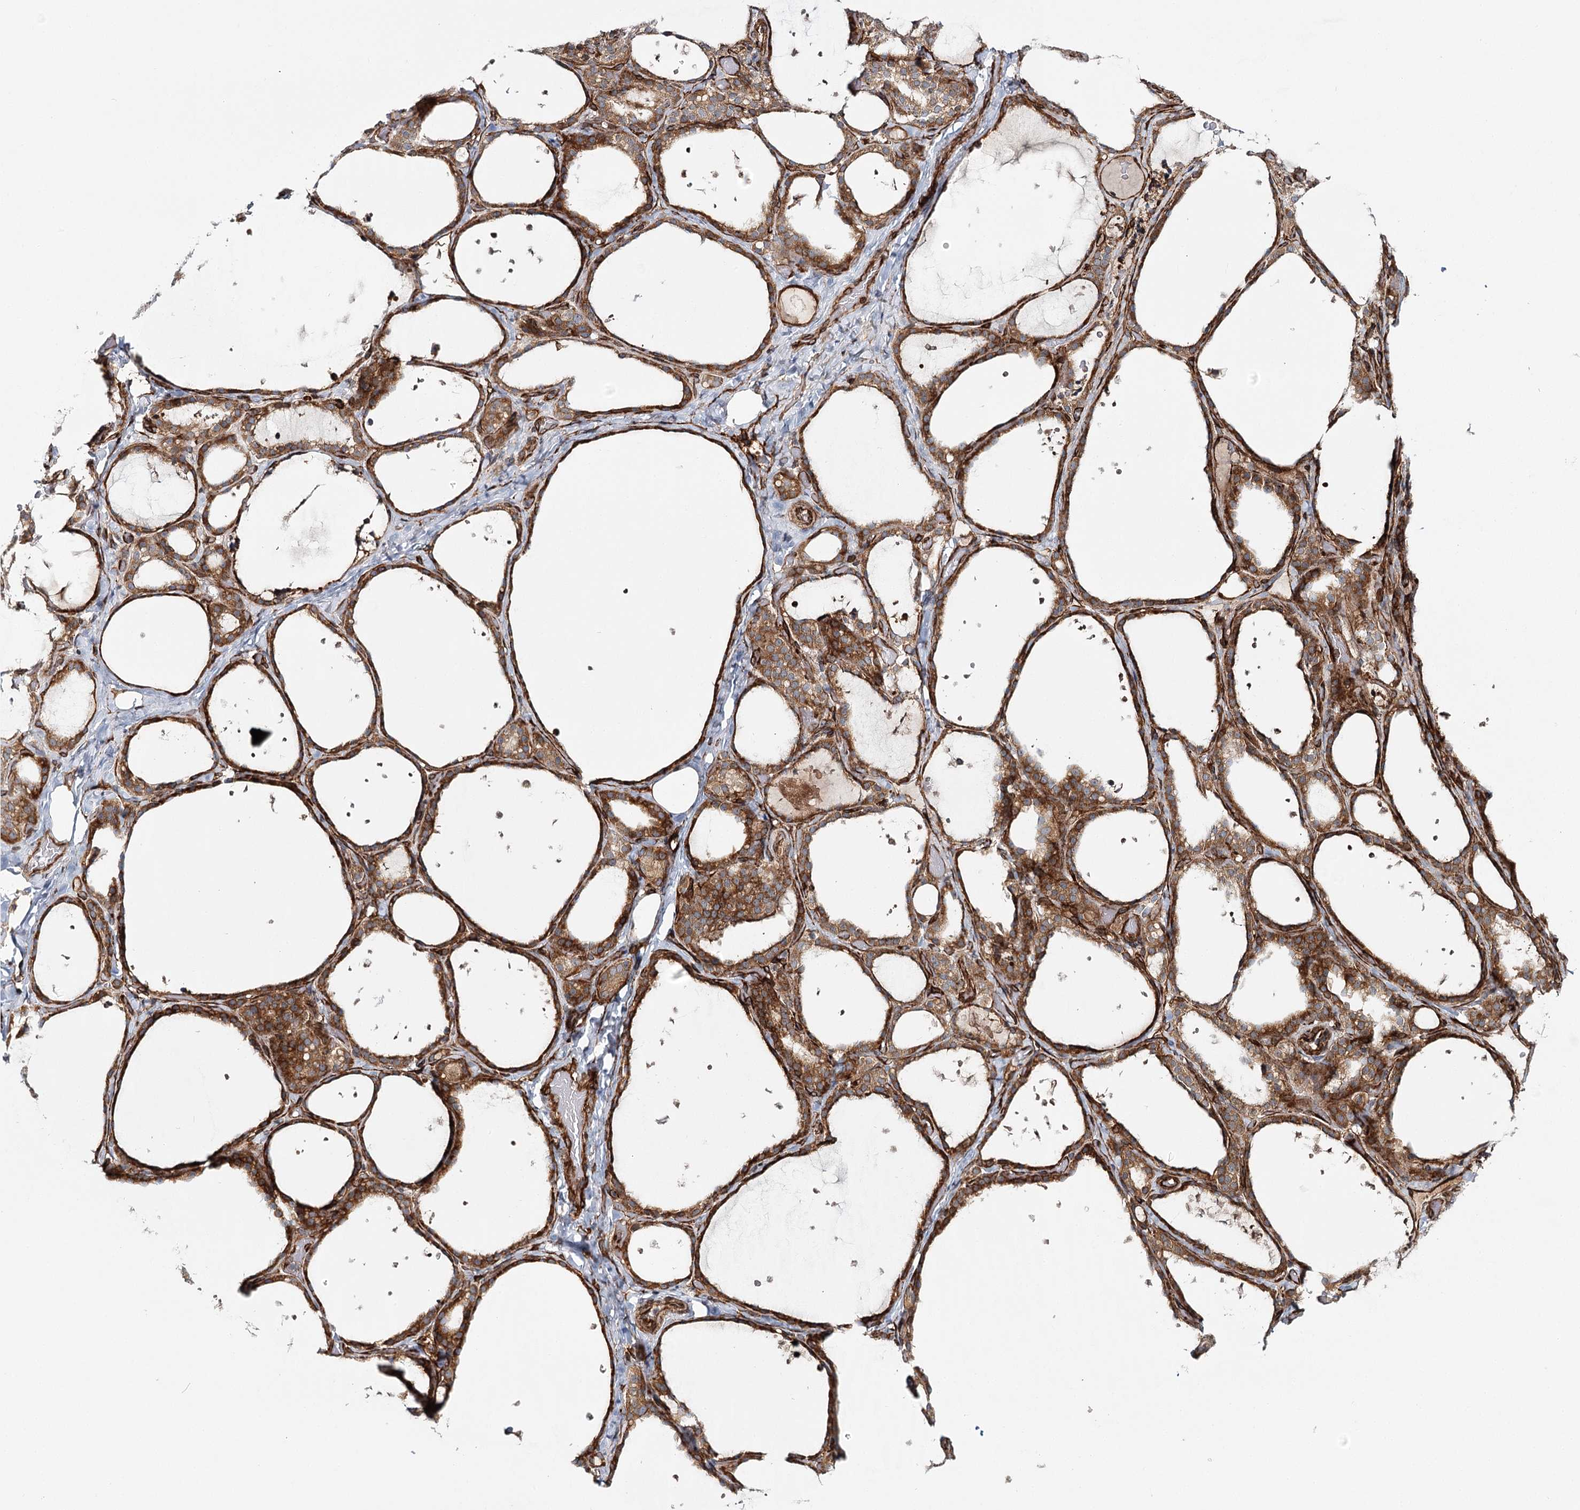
{"staining": {"intensity": "strong", "quantity": ">75%", "location": "cytoplasmic/membranous"}, "tissue": "thyroid gland", "cell_type": "Glandular cells", "image_type": "normal", "snomed": [{"axis": "morphology", "description": "Normal tissue, NOS"}, {"axis": "topography", "description": "Thyroid gland"}], "caption": "Immunohistochemical staining of normal thyroid gland shows strong cytoplasmic/membranous protein expression in about >75% of glandular cells. The staining was performed using DAB to visualize the protein expression in brown, while the nuclei were stained in blue with hematoxylin (Magnification: 20x).", "gene": "MKNK1", "patient": {"sex": "female", "age": 44}}